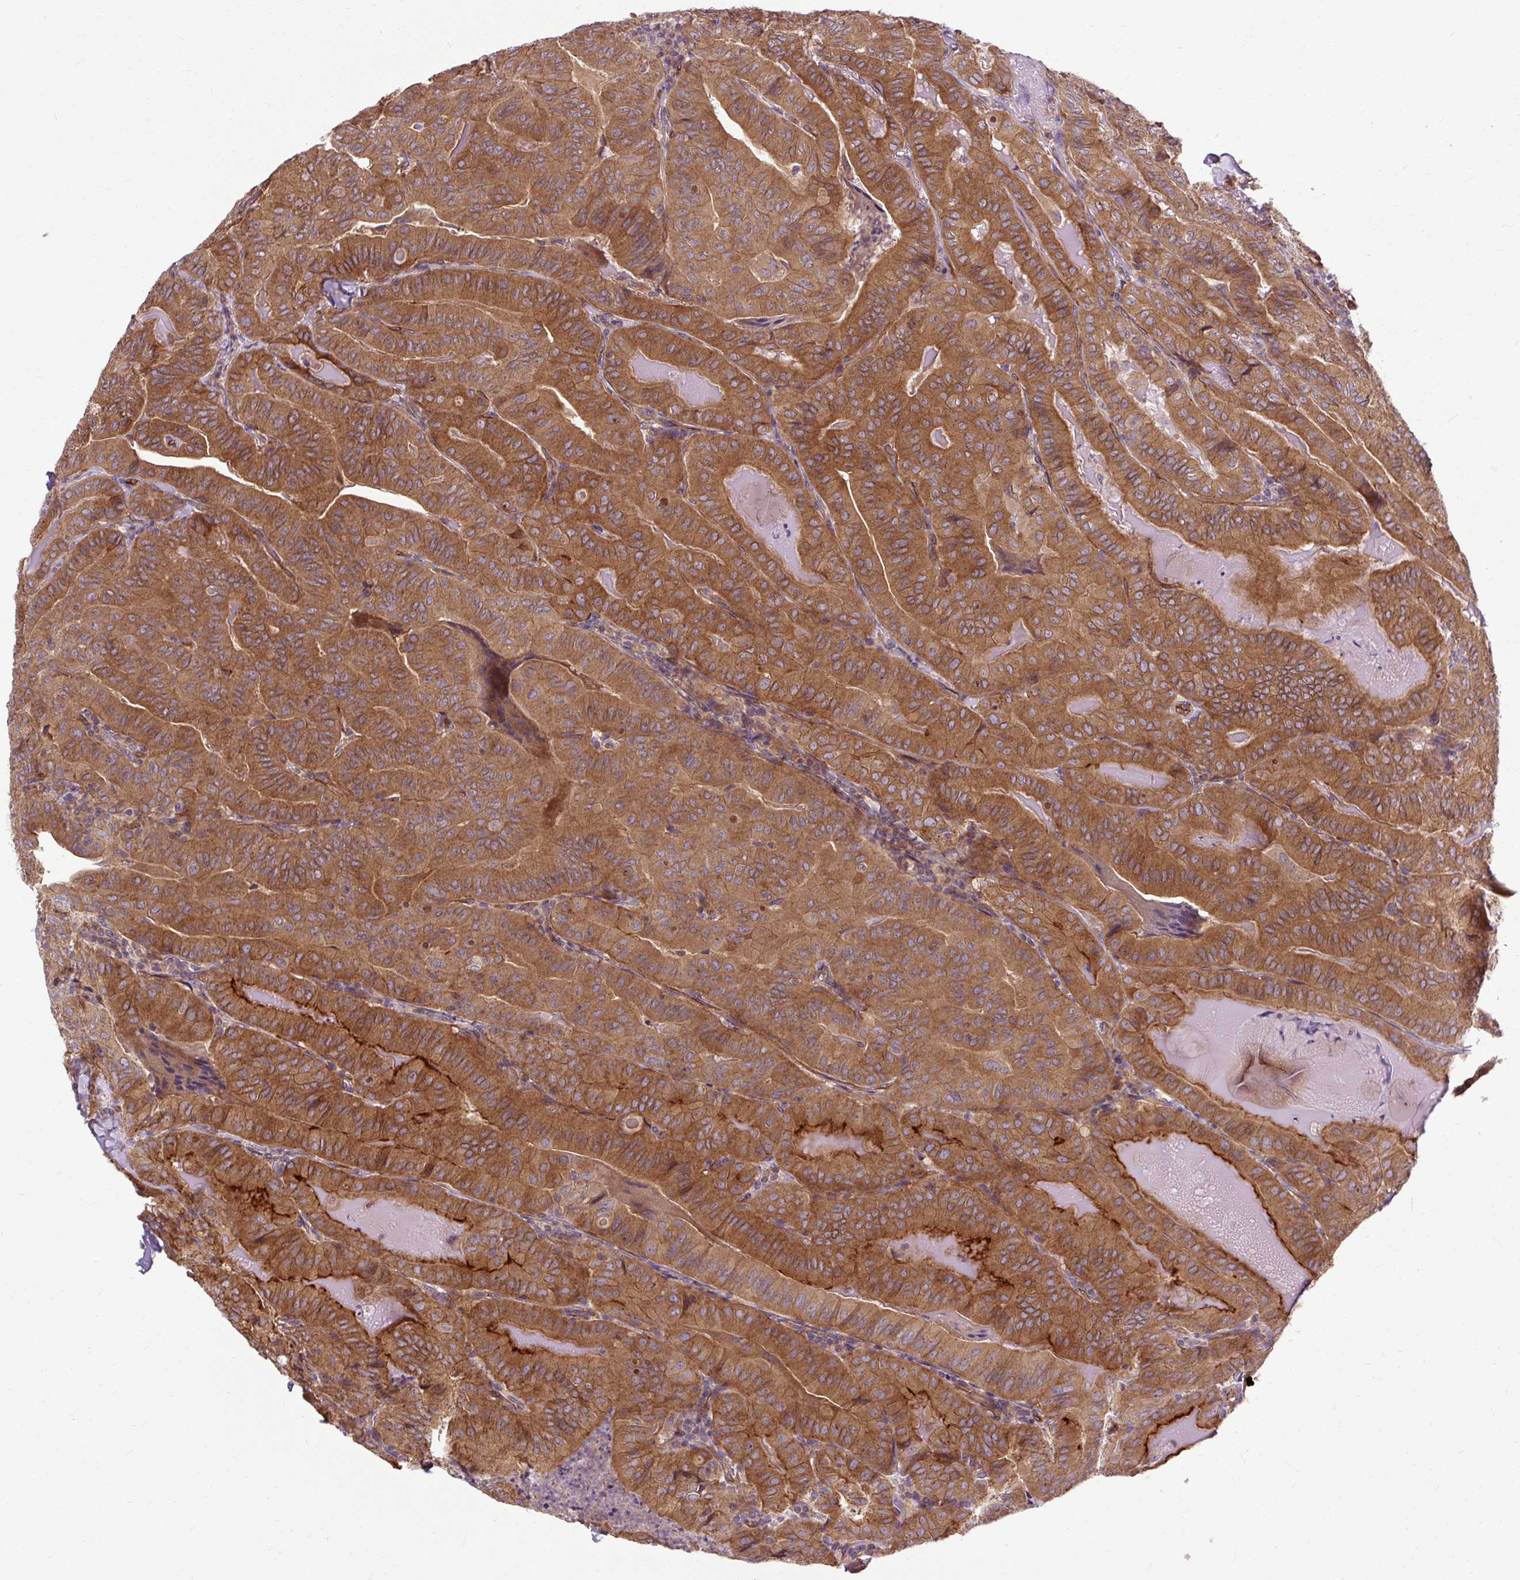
{"staining": {"intensity": "strong", "quantity": ">75%", "location": "cytoplasmic/membranous"}, "tissue": "thyroid cancer", "cell_type": "Tumor cells", "image_type": "cancer", "snomed": [{"axis": "morphology", "description": "Papillary adenocarcinoma, NOS"}, {"axis": "topography", "description": "Thyroid gland"}], "caption": "Tumor cells display strong cytoplasmic/membranous positivity in approximately >75% of cells in thyroid cancer.", "gene": "CCDC93", "patient": {"sex": "female", "age": 68}}